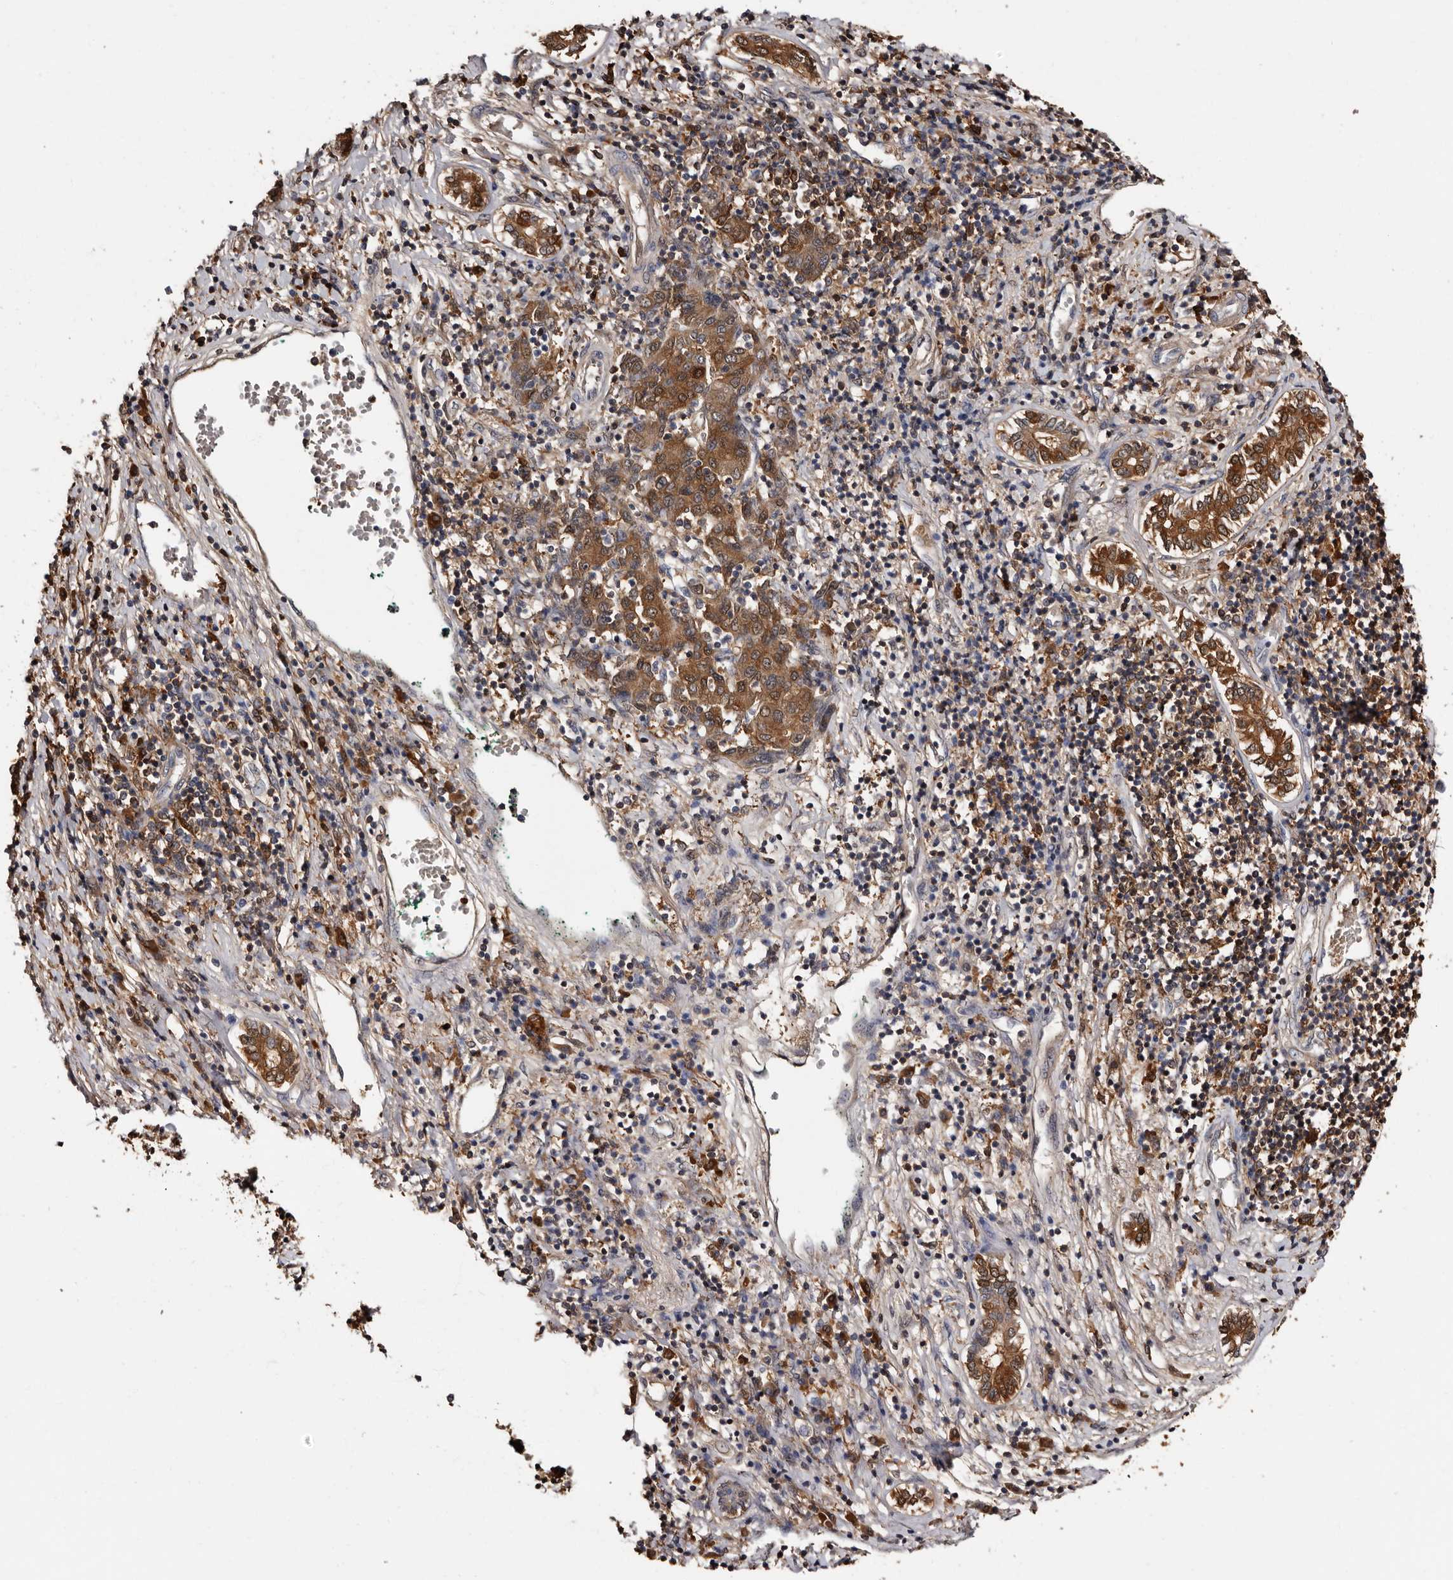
{"staining": {"intensity": "strong", "quantity": ">75%", "location": "cytoplasmic/membranous,nuclear"}, "tissue": "liver cancer", "cell_type": "Tumor cells", "image_type": "cancer", "snomed": [{"axis": "morphology", "description": "Carcinoma, Hepatocellular, NOS"}, {"axis": "topography", "description": "Liver"}], "caption": "Immunohistochemical staining of hepatocellular carcinoma (liver) exhibits high levels of strong cytoplasmic/membranous and nuclear protein staining in approximately >75% of tumor cells.", "gene": "DNPH1", "patient": {"sex": "male", "age": 65}}